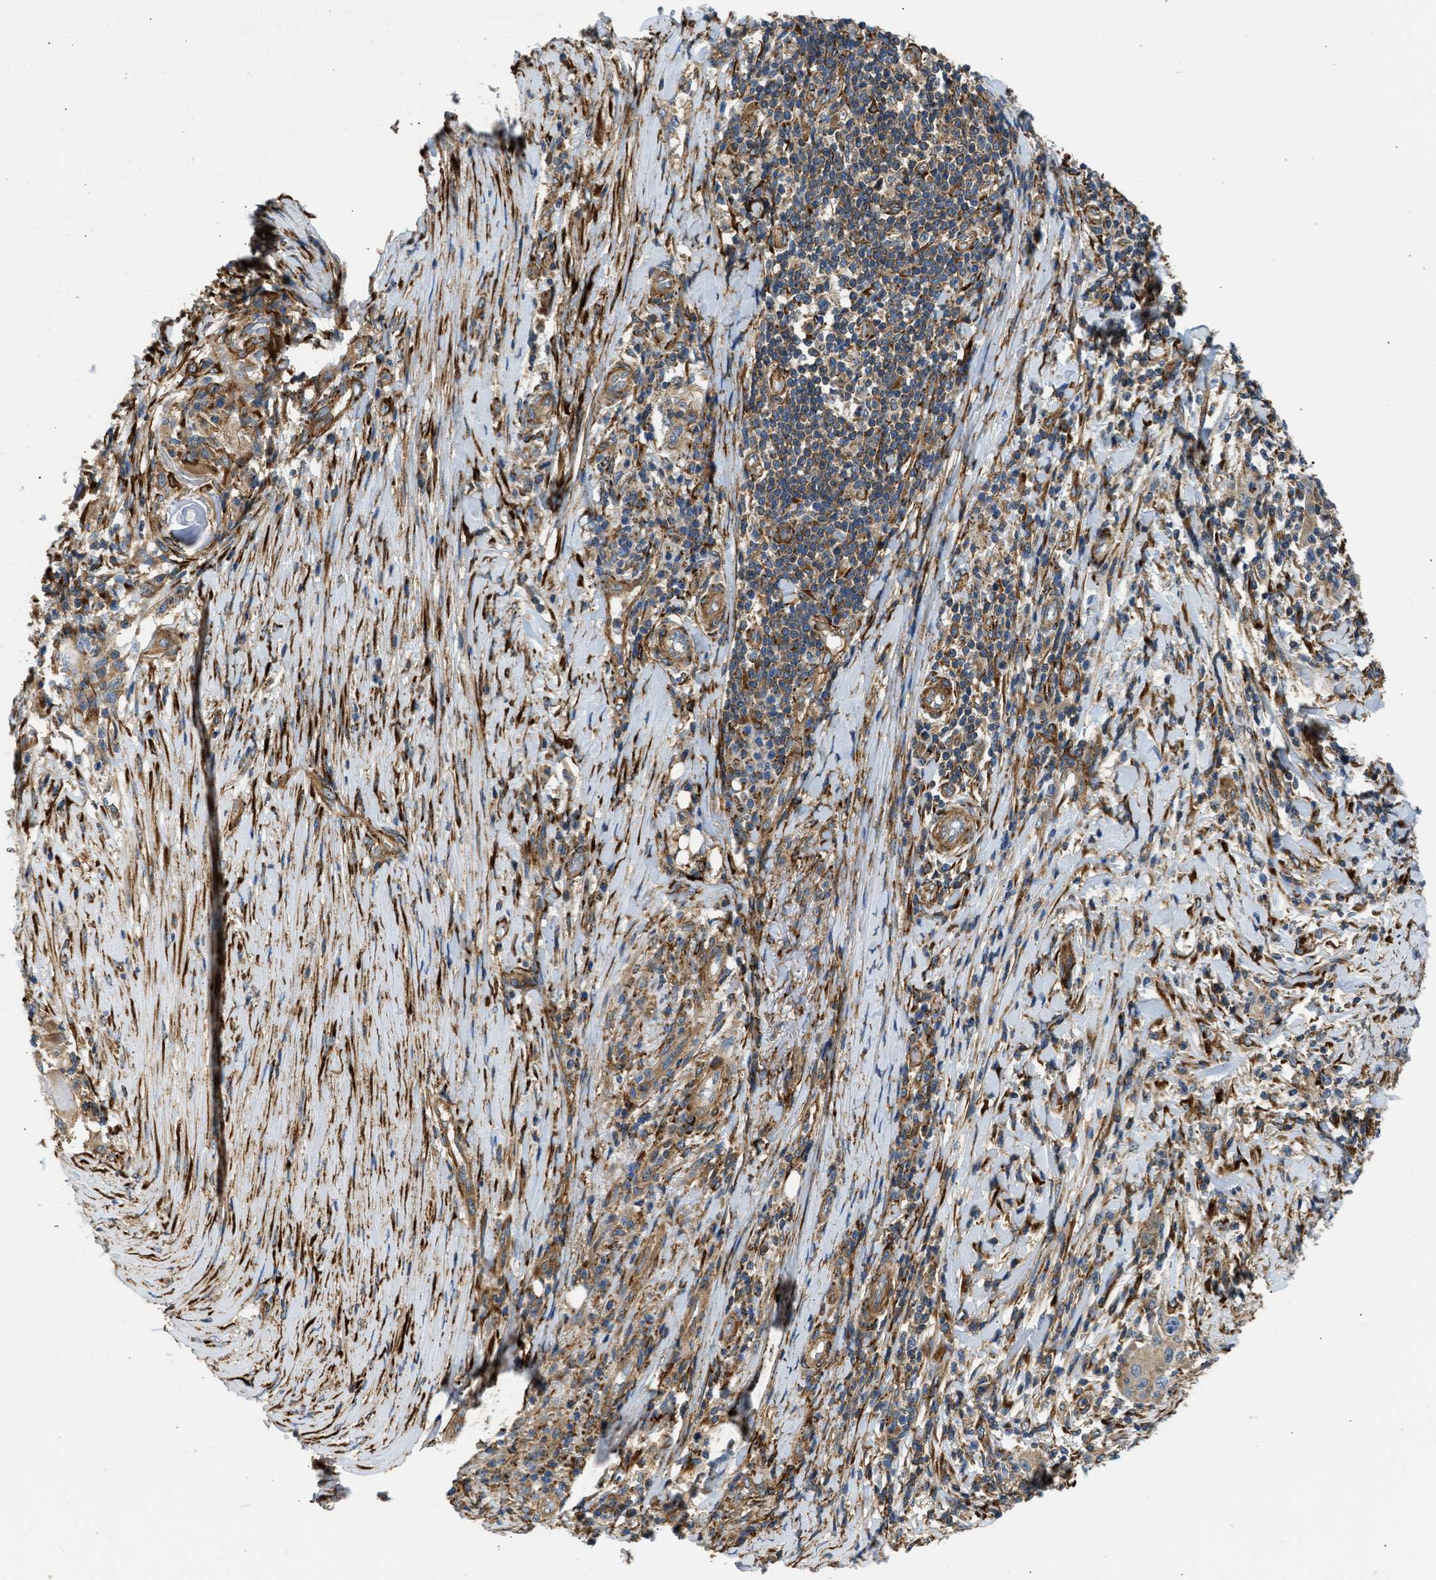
{"staining": {"intensity": "moderate", "quantity": ">75%", "location": "cytoplasmic/membranous"}, "tissue": "skin cancer", "cell_type": "Tumor cells", "image_type": "cancer", "snomed": [{"axis": "morphology", "description": "Squamous cell carcinoma, NOS"}, {"axis": "topography", "description": "Skin"}], "caption": "Skin cancer stained with a protein marker reveals moderate staining in tumor cells.", "gene": "SEPTIN2", "patient": {"sex": "female", "age": 88}}